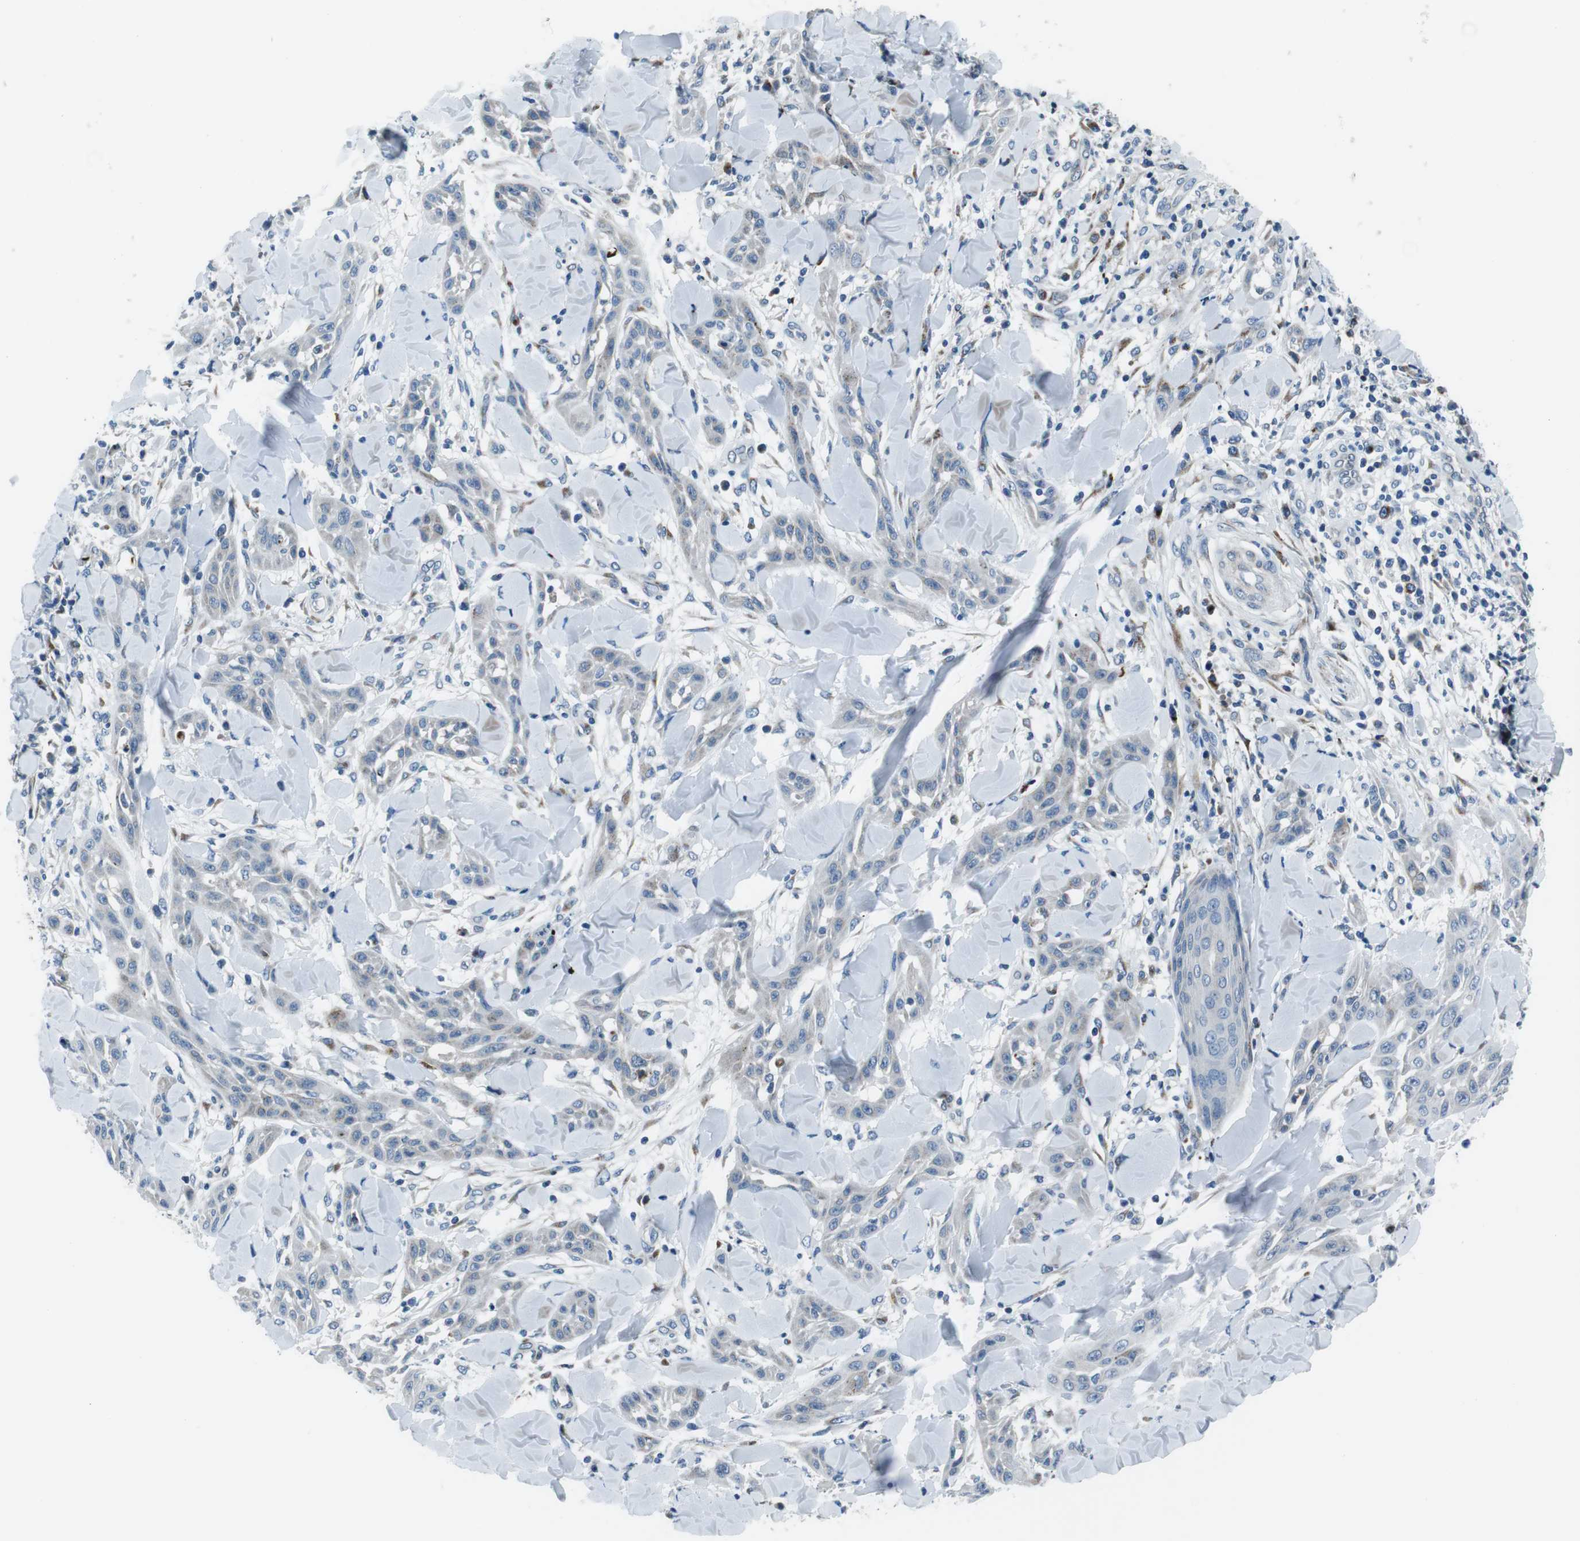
{"staining": {"intensity": "negative", "quantity": "none", "location": "none"}, "tissue": "skin cancer", "cell_type": "Tumor cells", "image_type": "cancer", "snomed": [{"axis": "morphology", "description": "Squamous cell carcinoma, NOS"}, {"axis": "topography", "description": "Skin"}], "caption": "This histopathology image is of skin cancer (squamous cell carcinoma) stained with immunohistochemistry to label a protein in brown with the nuclei are counter-stained blue. There is no staining in tumor cells.", "gene": "NUCB2", "patient": {"sex": "male", "age": 24}}